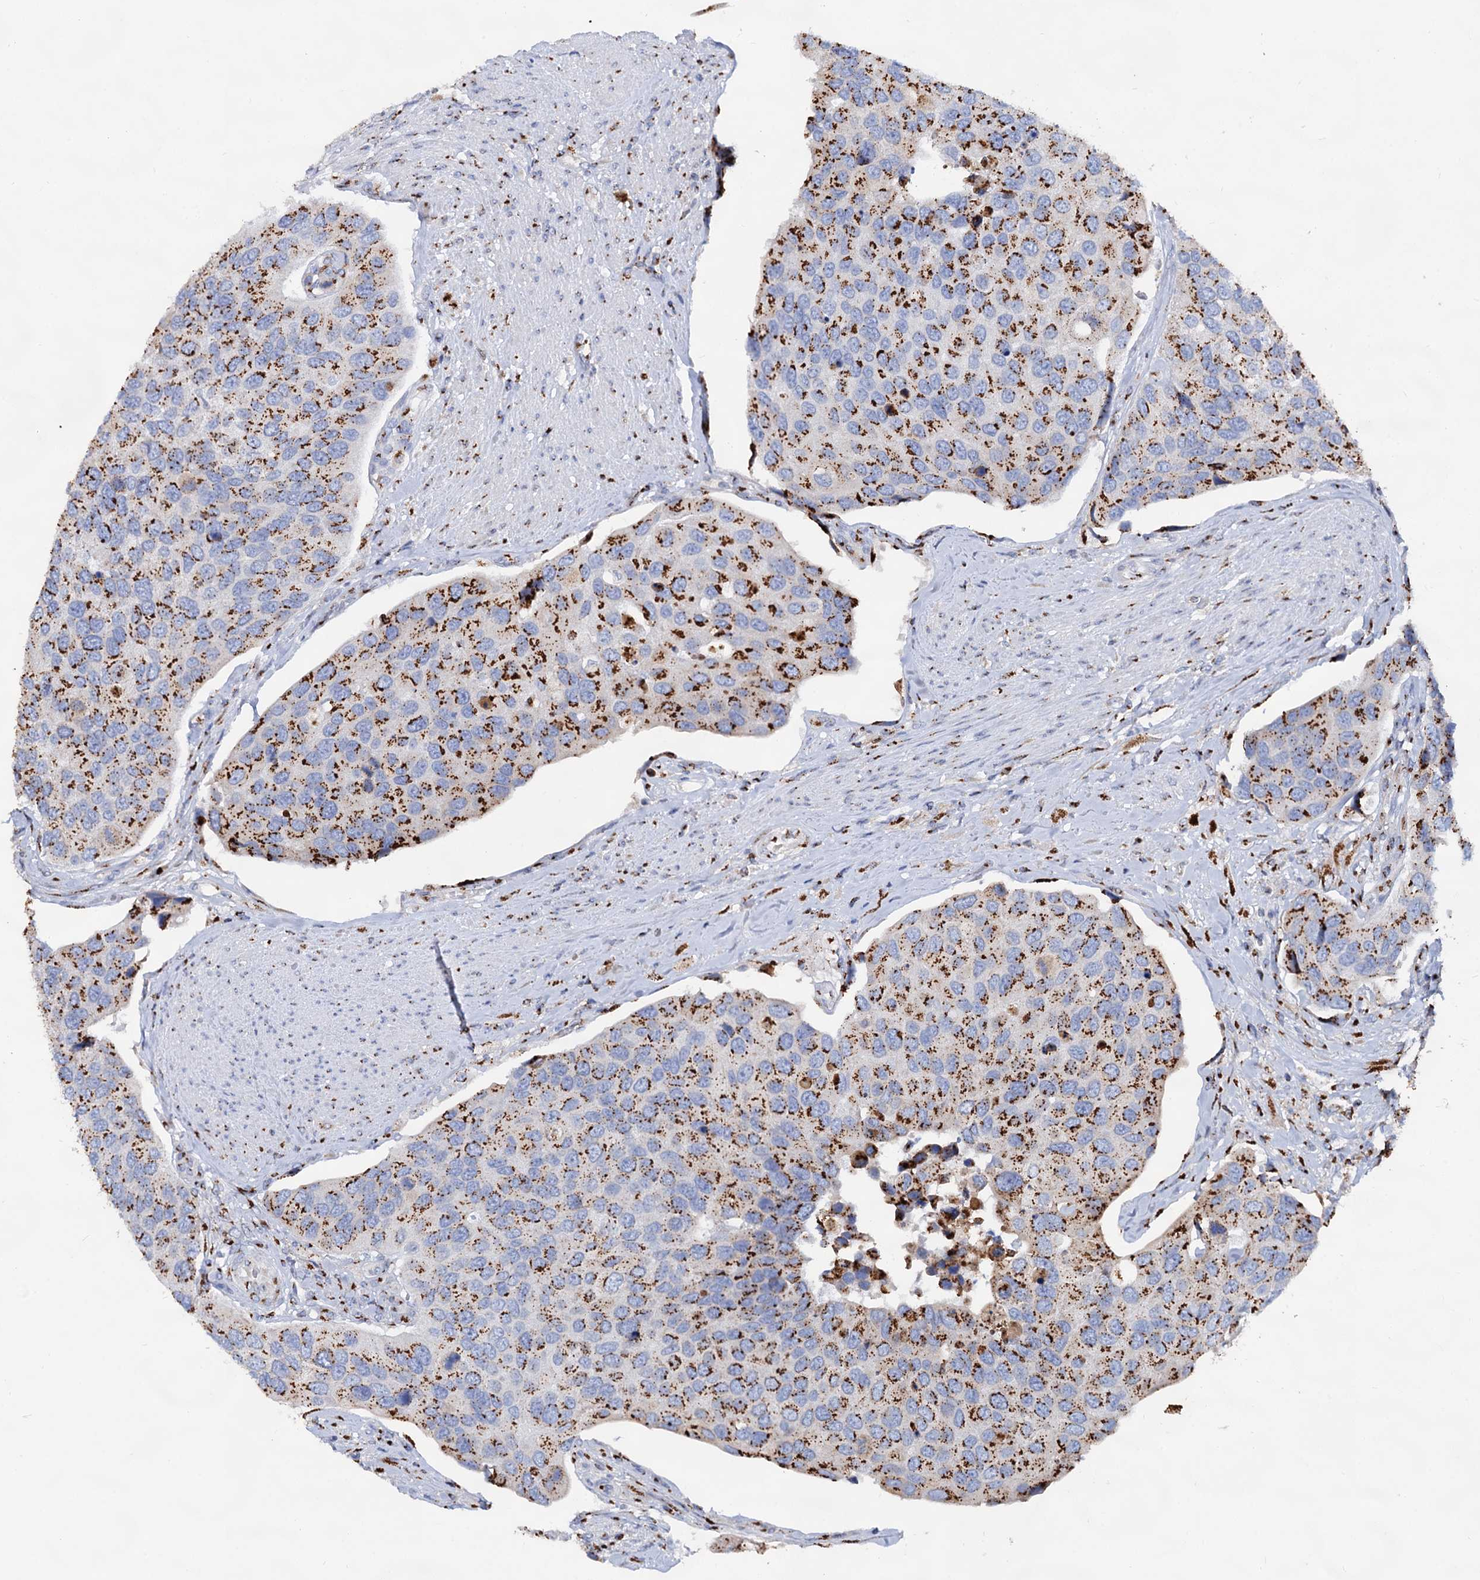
{"staining": {"intensity": "strong", "quantity": ">75%", "location": "cytoplasmic/membranous"}, "tissue": "urothelial cancer", "cell_type": "Tumor cells", "image_type": "cancer", "snomed": [{"axis": "morphology", "description": "Urothelial carcinoma, High grade"}, {"axis": "topography", "description": "Urinary bladder"}], "caption": "About >75% of tumor cells in human urothelial cancer demonstrate strong cytoplasmic/membranous protein staining as visualized by brown immunohistochemical staining.", "gene": "TM9SF3", "patient": {"sex": "male", "age": 74}}